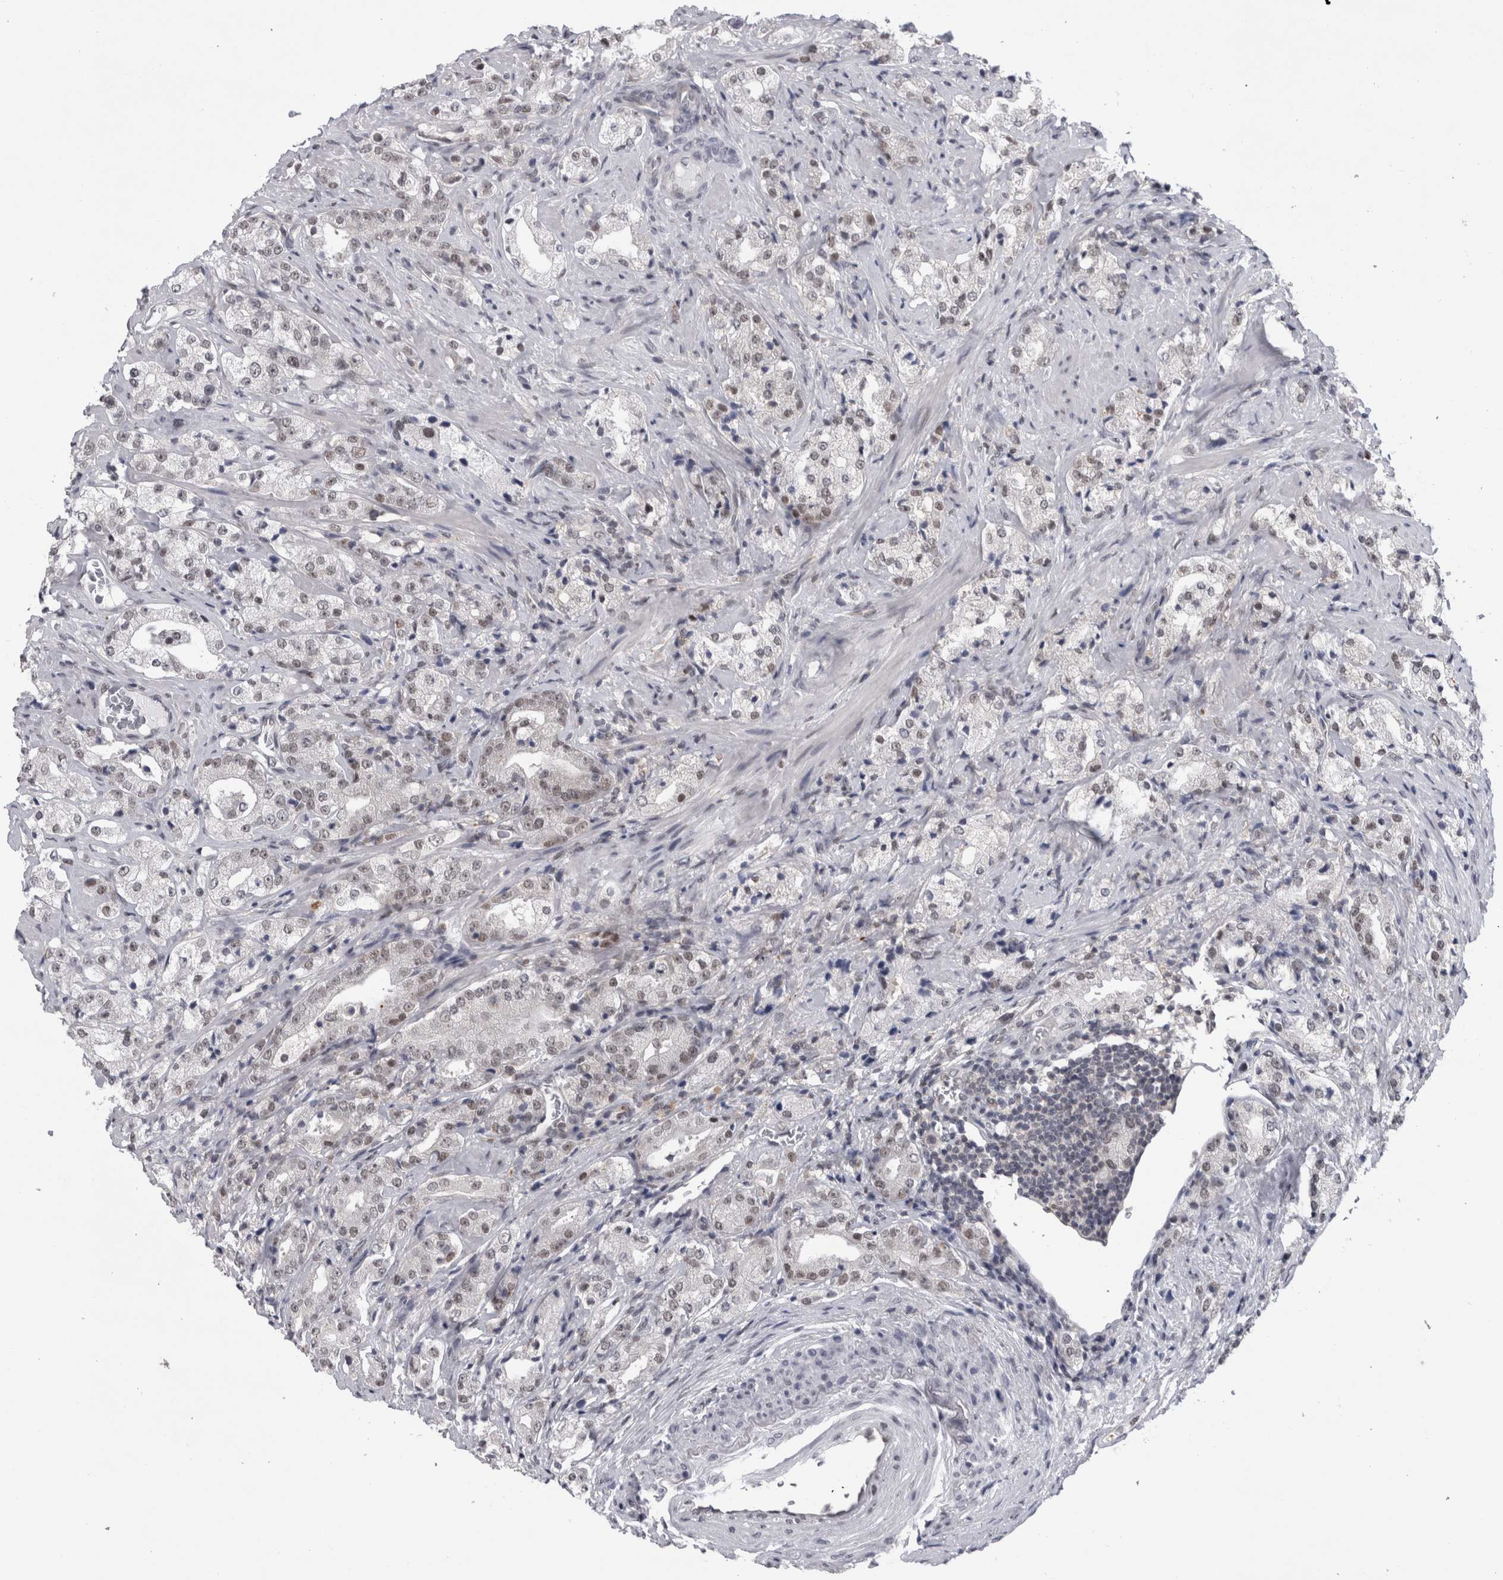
{"staining": {"intensity": "weak", "quantity": ">75%", "location": "nuclear"}, "tissue": "prostate cancer", "cell_type": "Tumor cells", "image_type": "cancer", "snomed": [{"axis": "morphology", "description": "Adenocarcinoma, High grade"}, {"axis": "topography", "description": "Prostate"}], "caption": "Protein expression analysis of human prostate cancer reveals weak nuclear positivity in approximately >75% of tumor cells.", "gene": "PSMB2", "patient": {"sex": "male", "age": 63}}